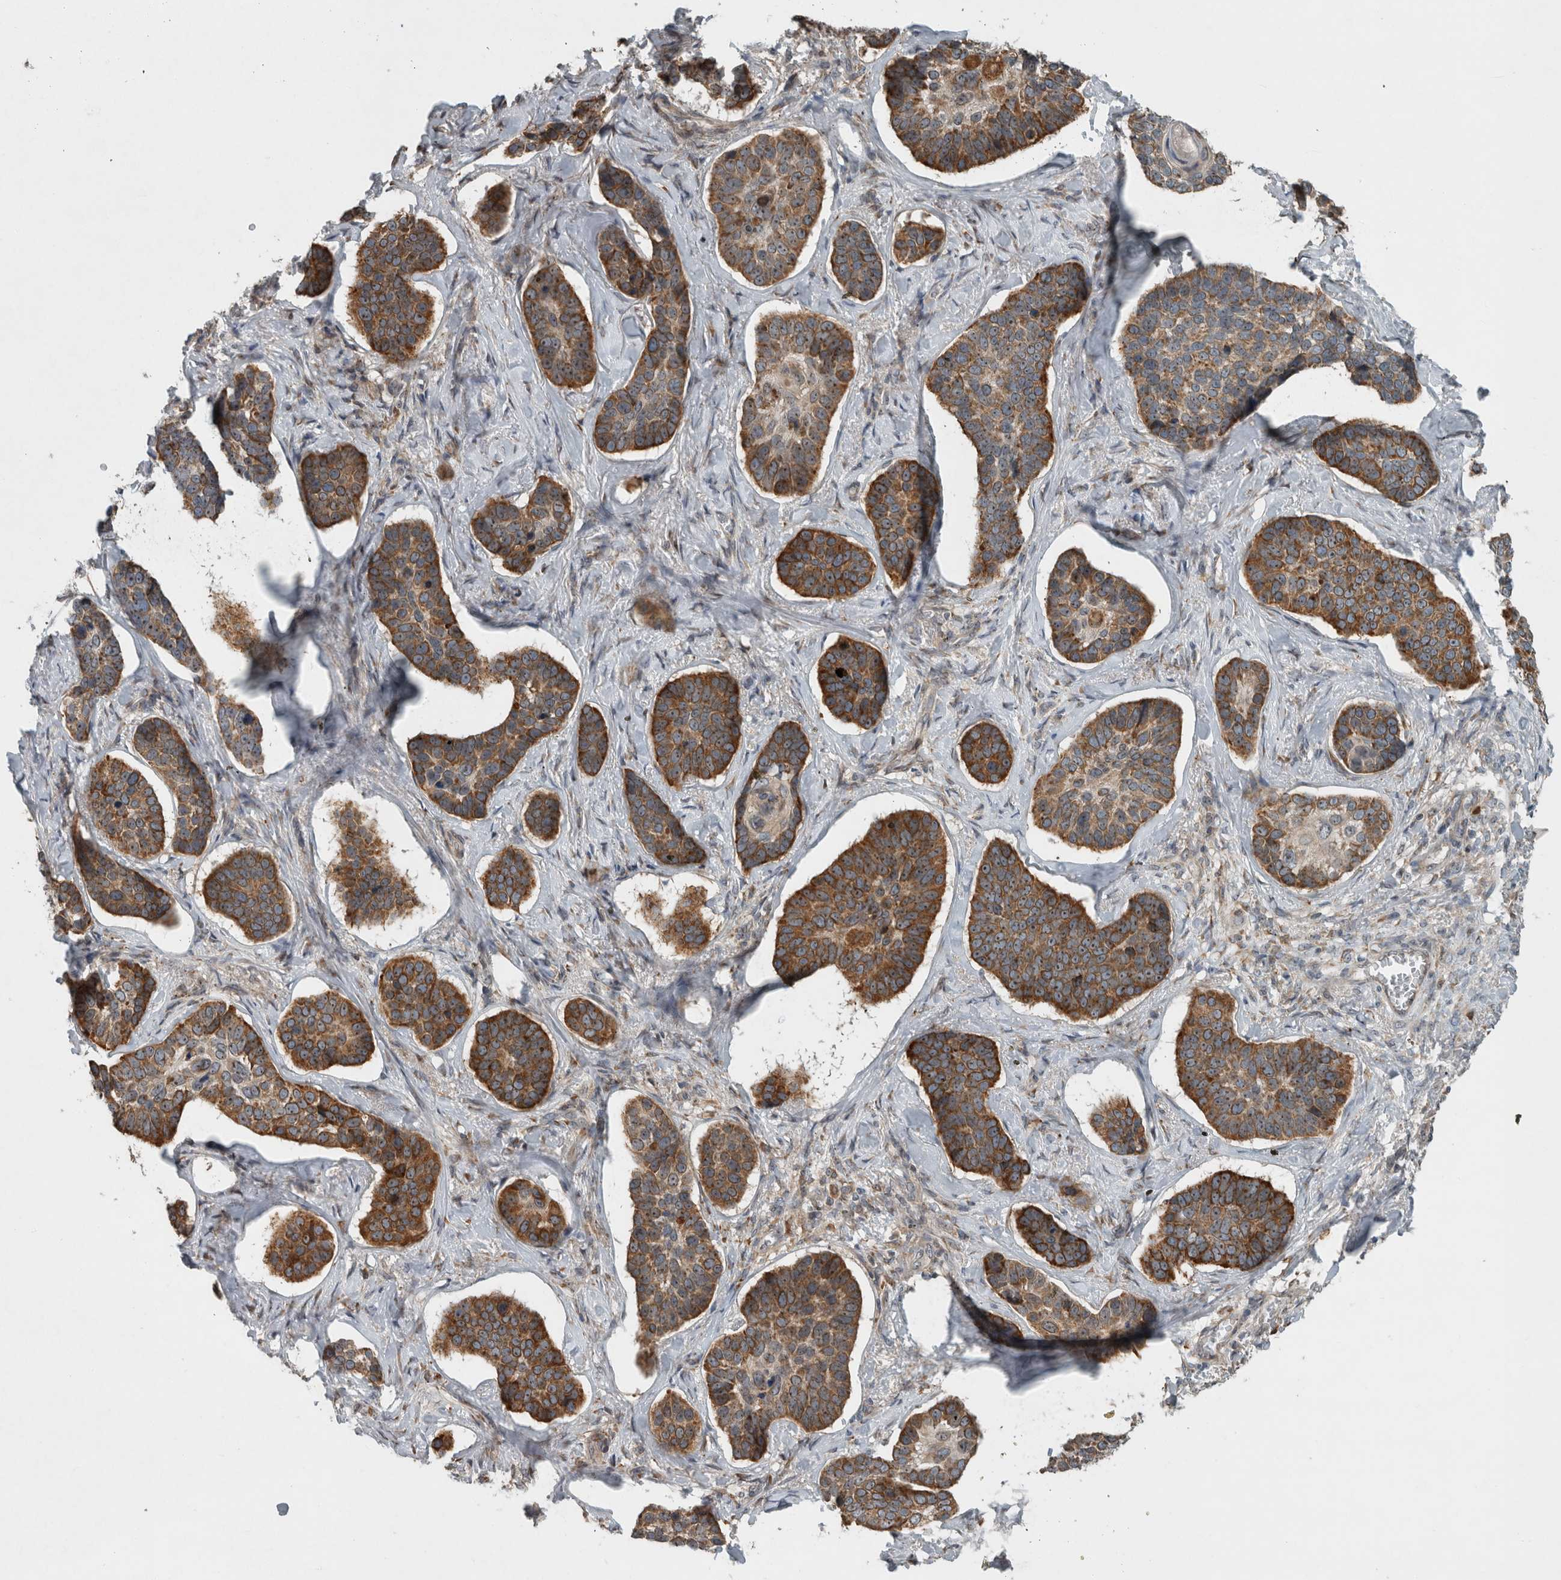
{"staining": {"intensity": "moderate", "quantity": ">75%", "location": "cytoplasmic/membranous"}, "tissue": "skin cancer", "cell_type": "Tumor cells", "image_type": "cancer", "snomed": [{"axis": "morphology", "description": "Basal cell carcinoma"}, {"axis": "topography", "description": "Skin"}], "caption": "Basal cell carcinoma (skin) stained for a protein (brown) demonstrates moderate cytoplasmic/membranous positive staining in approximately >75% of tumor cells.", "gene": "GPR137B", "patient": {"sex": "male", "age": 62}}